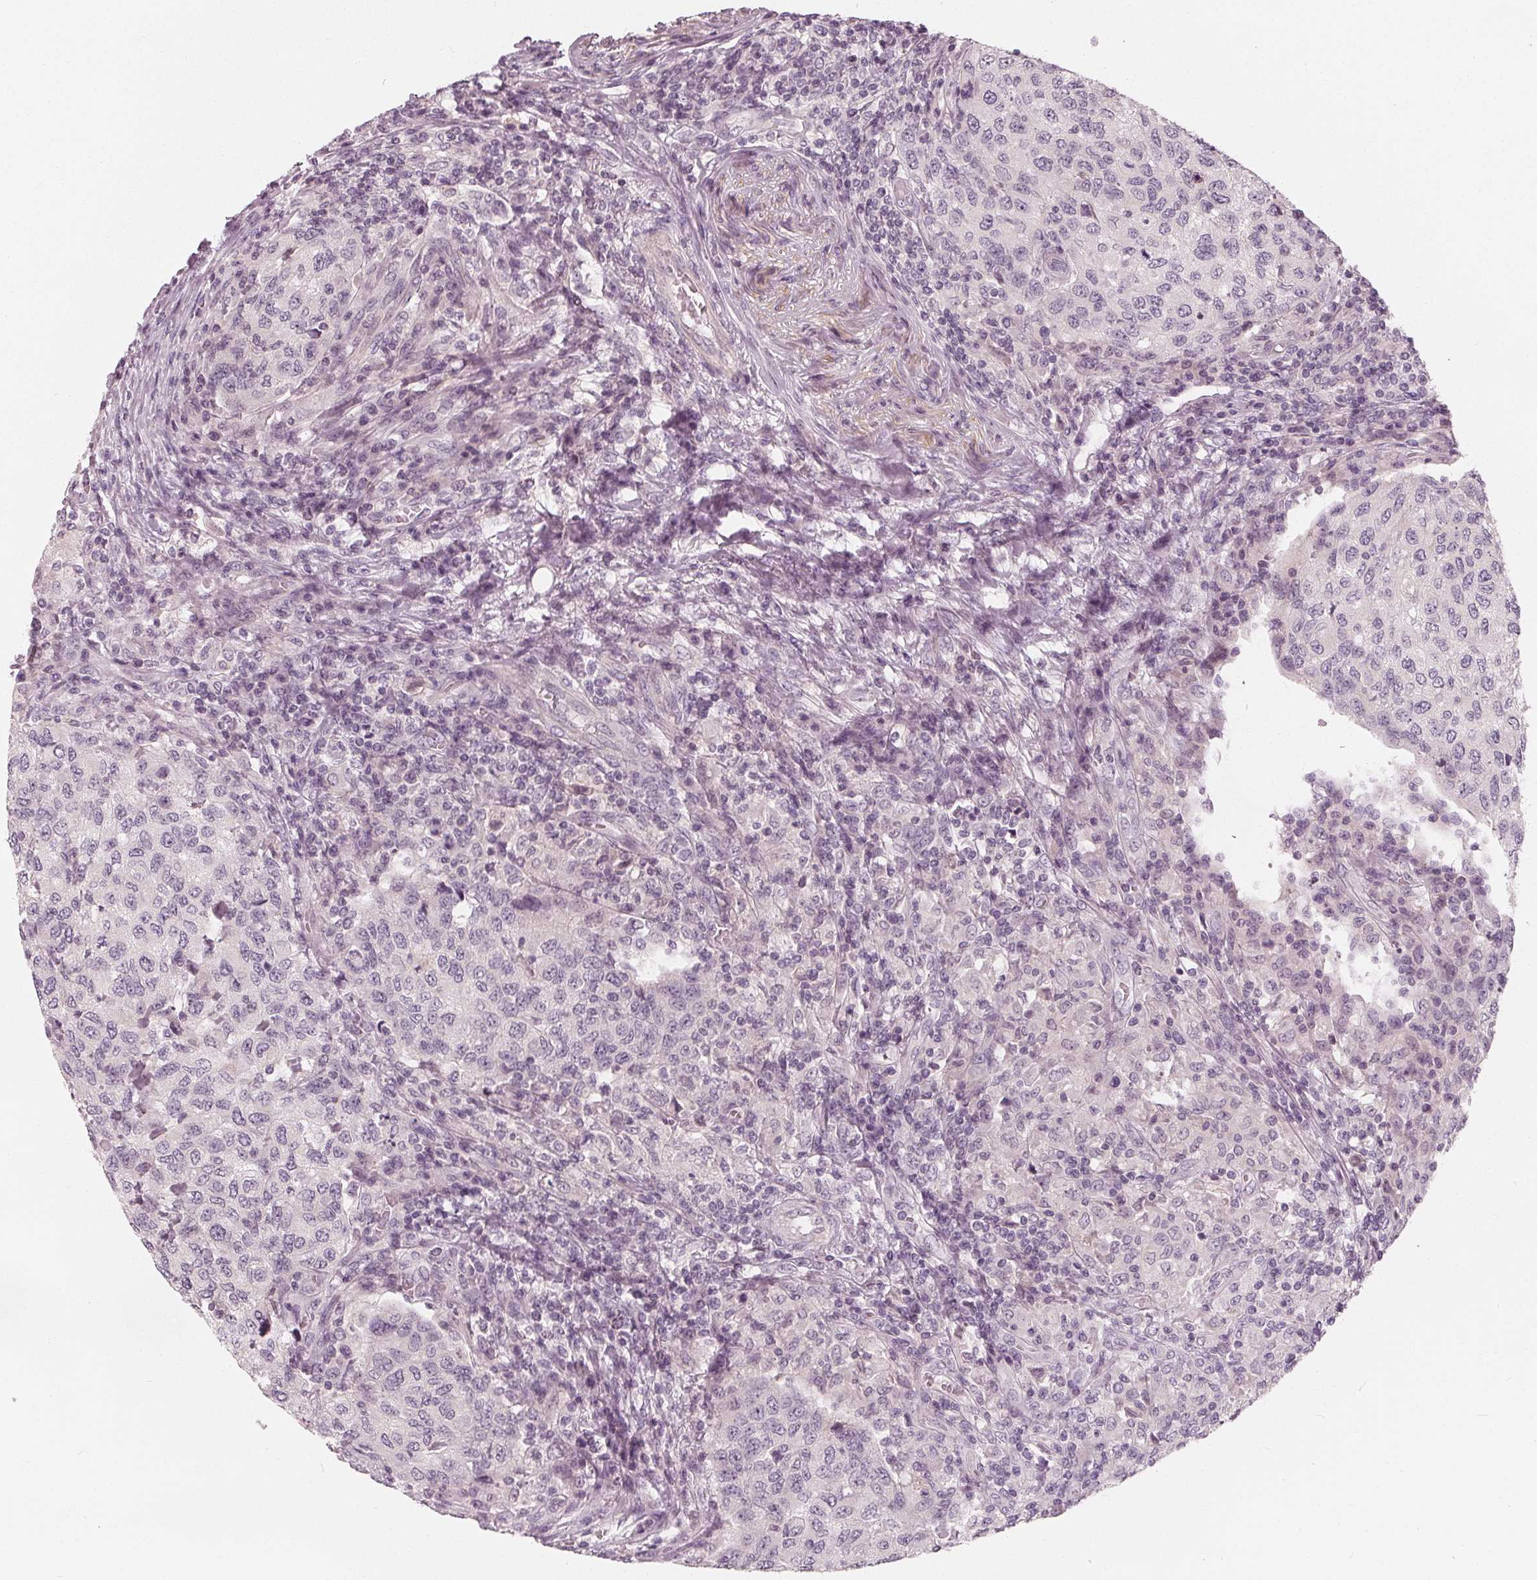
{"staining": {"intensity": "negative", "quantity": "none", "location": "none"}, "tissue": "urothelial cancer", "cell_type": "Tumor cells", "image_type": "cancer", "snomed": [{"axis": "morphology", "description": "Urothelial carcinoma, High grade"}, {"axis": "topography", "description": "Urinary bladder"}], "caption": "This is an IHC histopathology image of urothelial cancer. There is no expression in tumor cells.", "gene": "SAT2", "patient": {"sex": "female", "age": 78}}